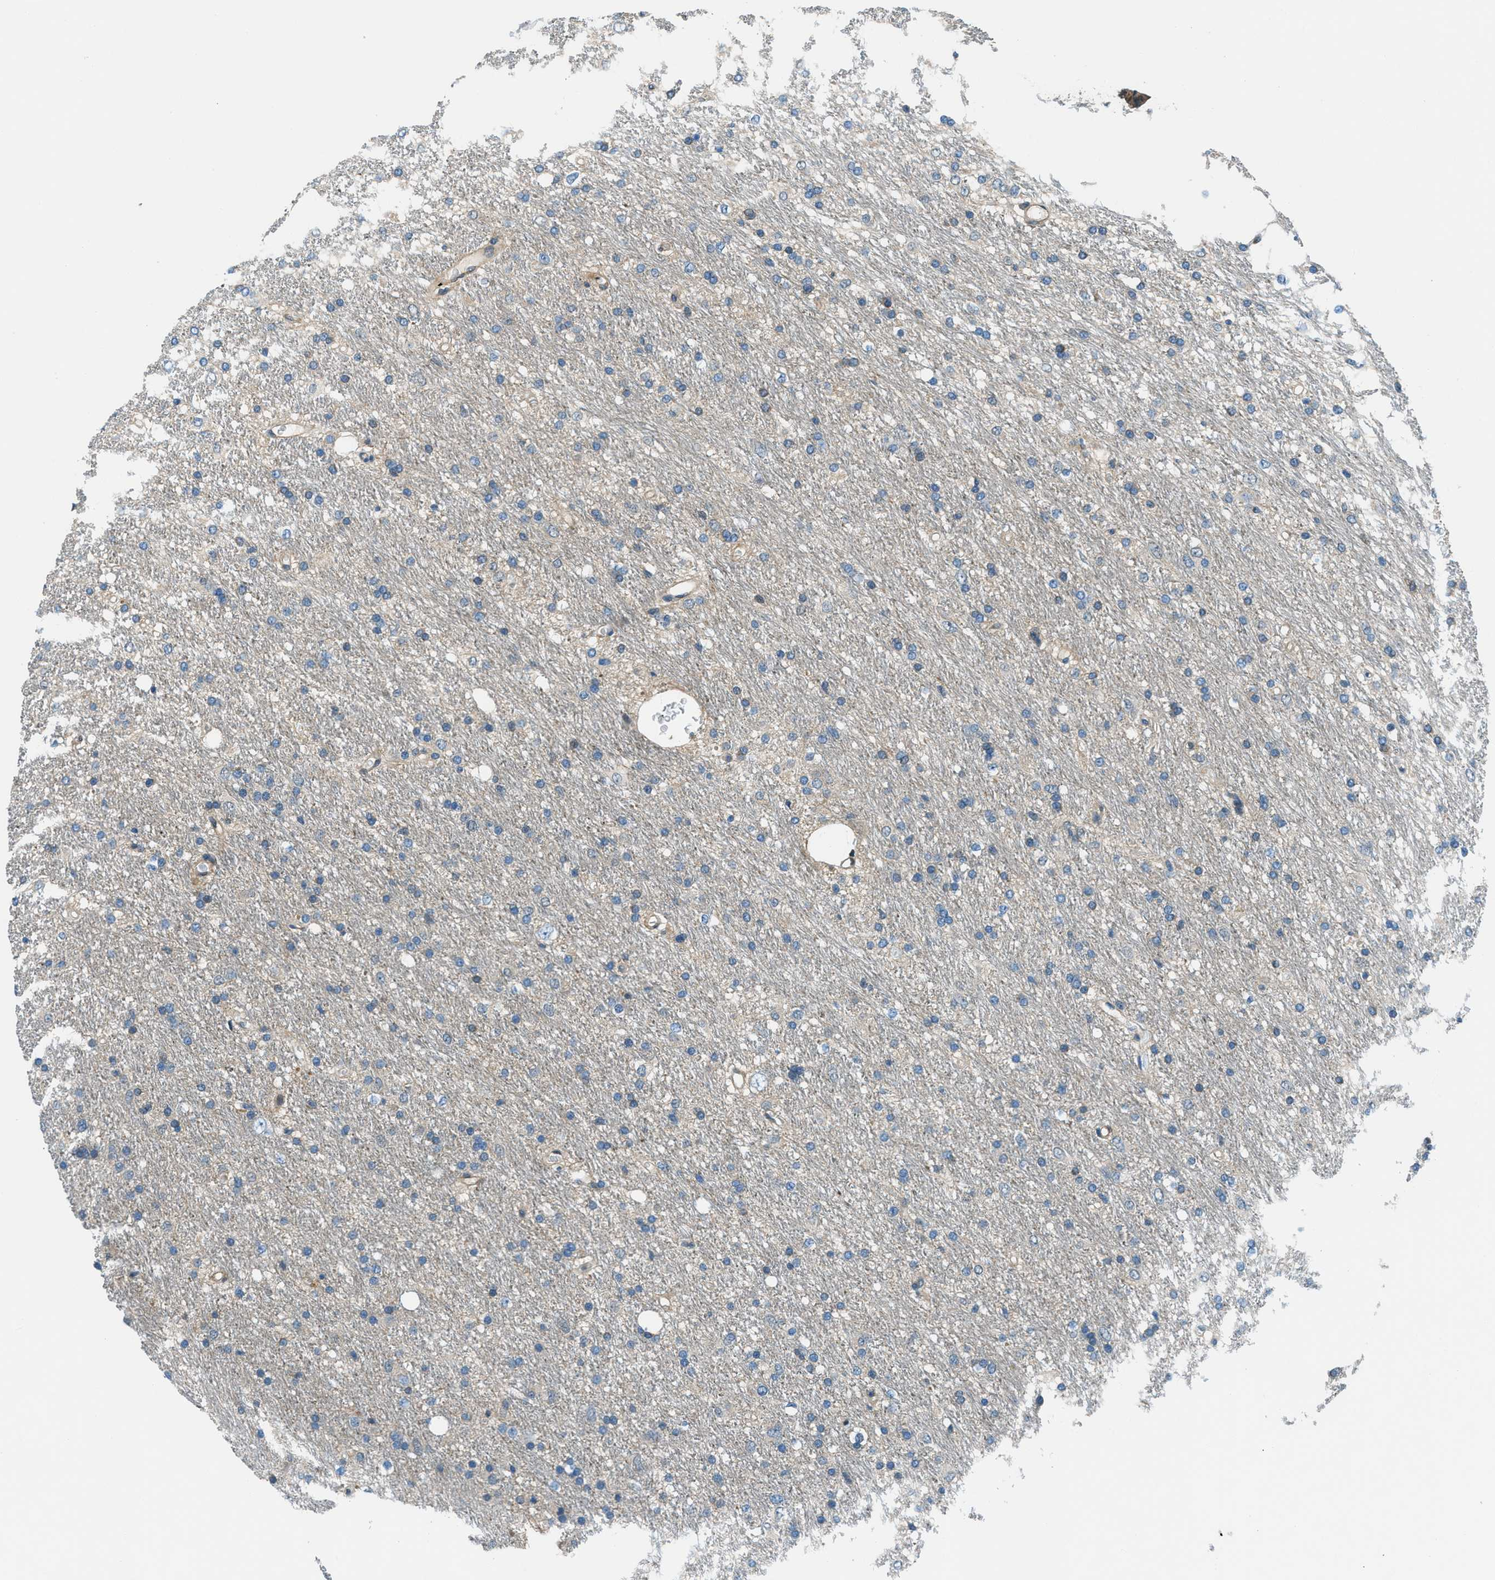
{"staining": {"intensity": "negative", "quantity": "none", "location": "none"}, "tissue": "glioma", "cell_type": "Tumor cells", "image_type": "cancer", "snomed": [{"axis": "morphology", "description": "Glioma, malignant, Low grade"}, {"axis": "topography", "description": "Brain"}], "caption": "Protein analysis of glioma shows no significant expression in tumor cells.", "gene": "HEBP2", "patient": {"sex": "male", "age": 77}}